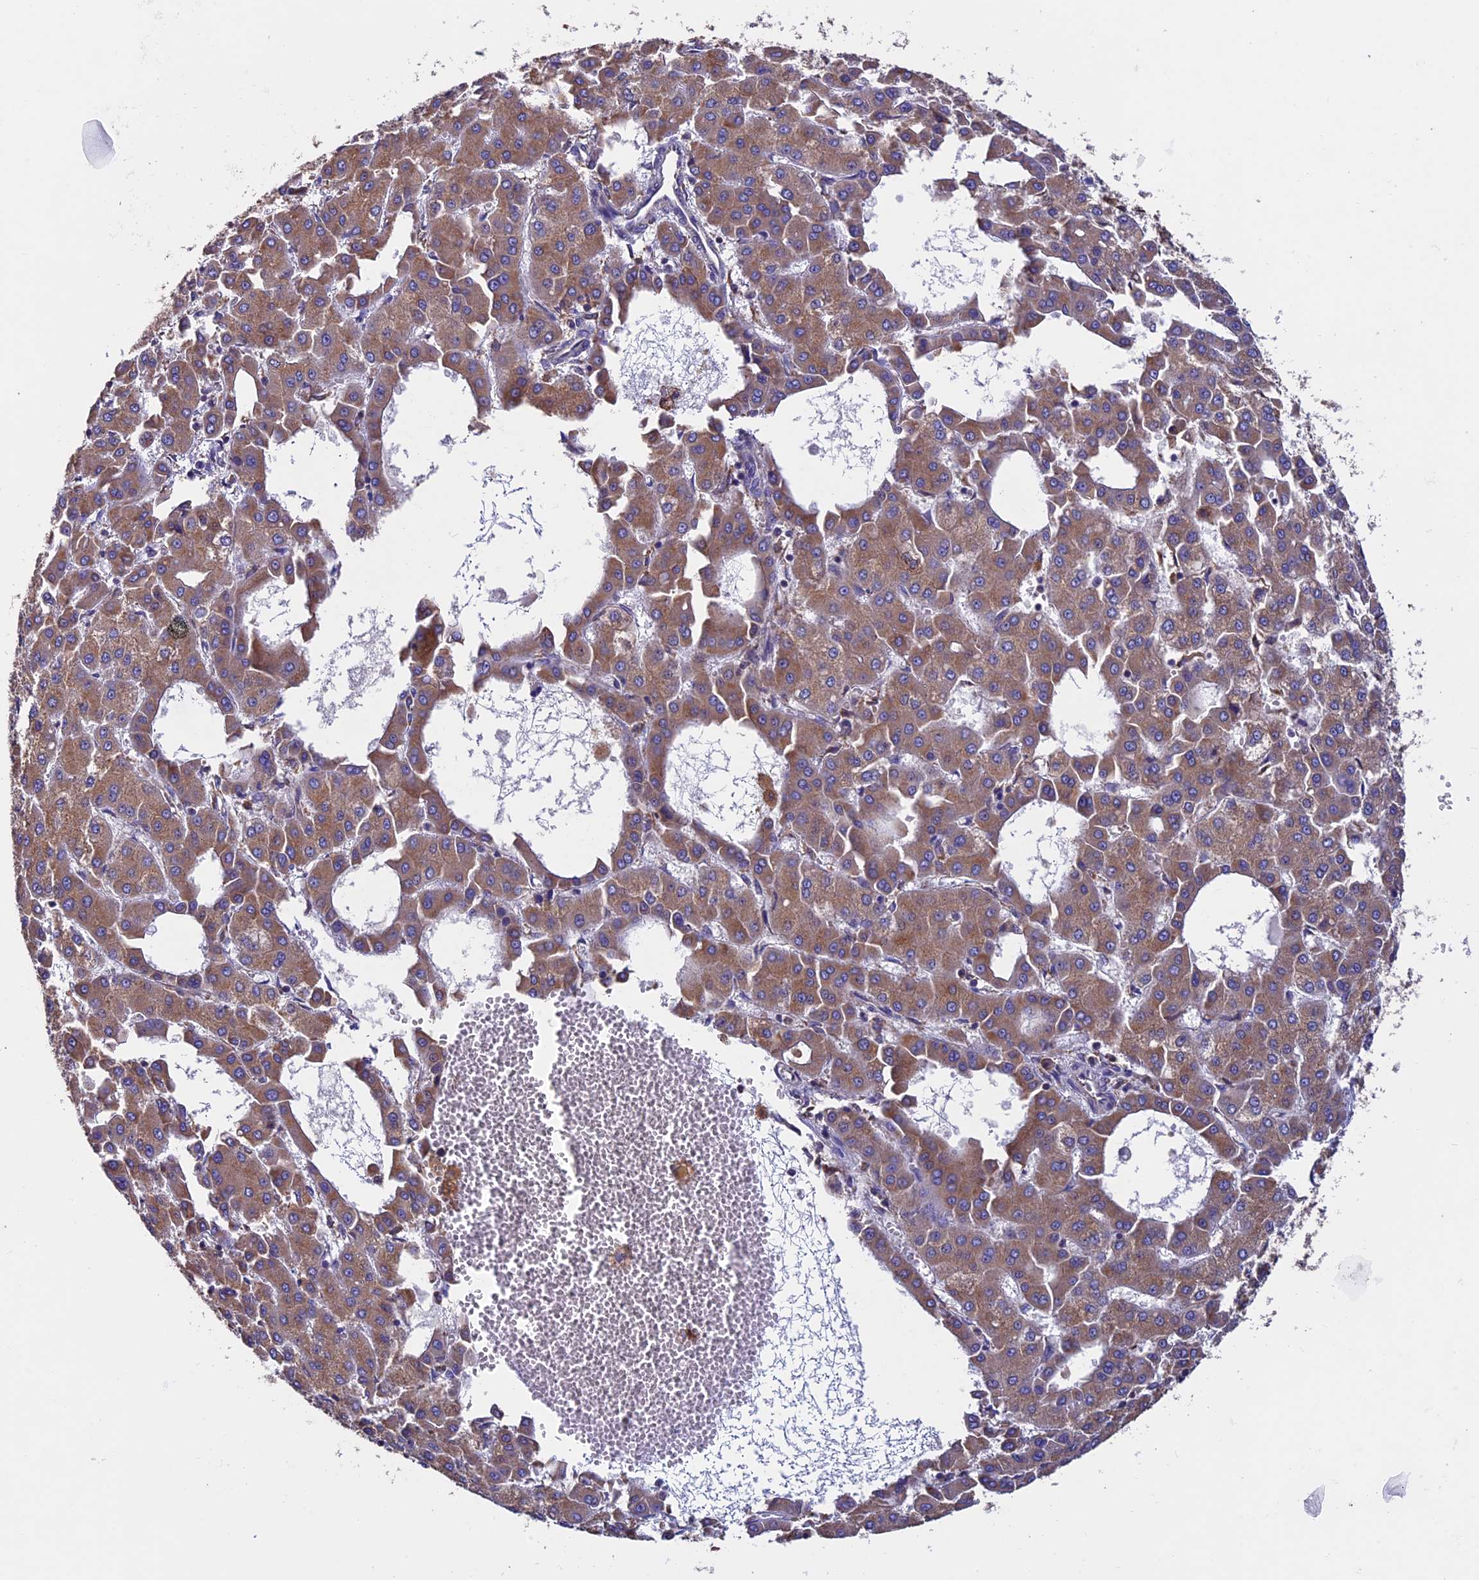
{"staining": {"intensity": "moderate", "quantity": ">75%", "location": "cytoplasmic/membranous"}, "tissue": "liver cancer", "cell_type": "Tumor cells", "image_type": "cancer", "snomed": [{"axis": "morphology", "description": "Carcinoma, Hepatocellular, NOS"}, {"axis": "topography", "description": "Liver"}], "caption": "Immunohistochemistry (IHC) micrograph of liver cancer stained for a protein (brown), which demonstrates medium levels of moderate cytoplasmic/membranous staining in approximately >75% of tumor cells.", "gene": "BTBD3", "patient": {"sex": "male", "age": 47}}